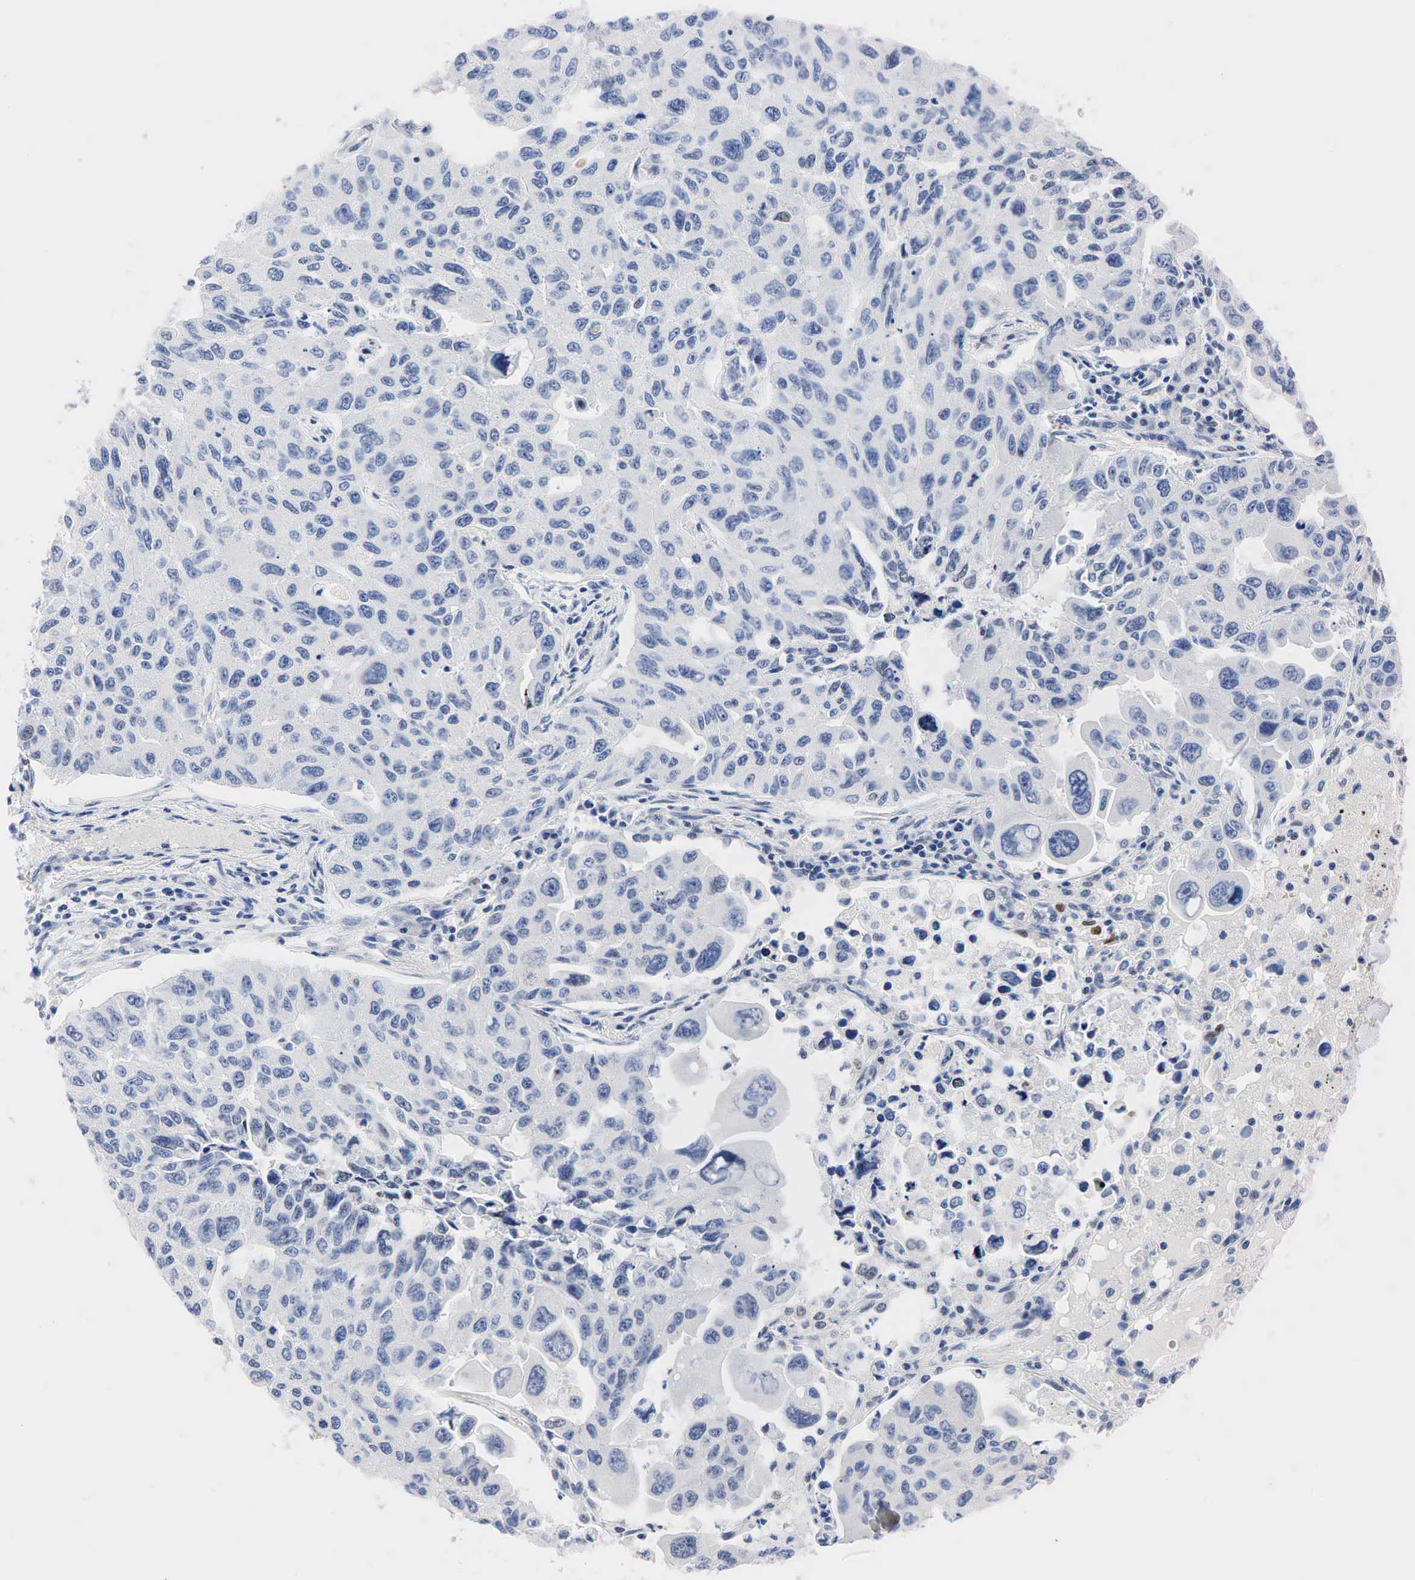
{"staining": {"intensity": "negative", "quantity": "none", "location": "none"}, "tissue": "lung cancer", "cell_type": "Tumor cells", "image_type": "cancer", "snomed": [{"axis": "morphology", "description": "Adenocarcinoma, NOS"}, {"axis": "topography", "description": "Lung"}], "caption": "High magnification brightfield microscopy of lung cancer (adenocarcinoma) stained with DAB (3,3'-diaminobenzidine) (brown) and counterstained with hematoxylin (blue): tumor cells show no significant staining.", "gene": "PGR", "patient": {"sex": "male", "age": 64}}